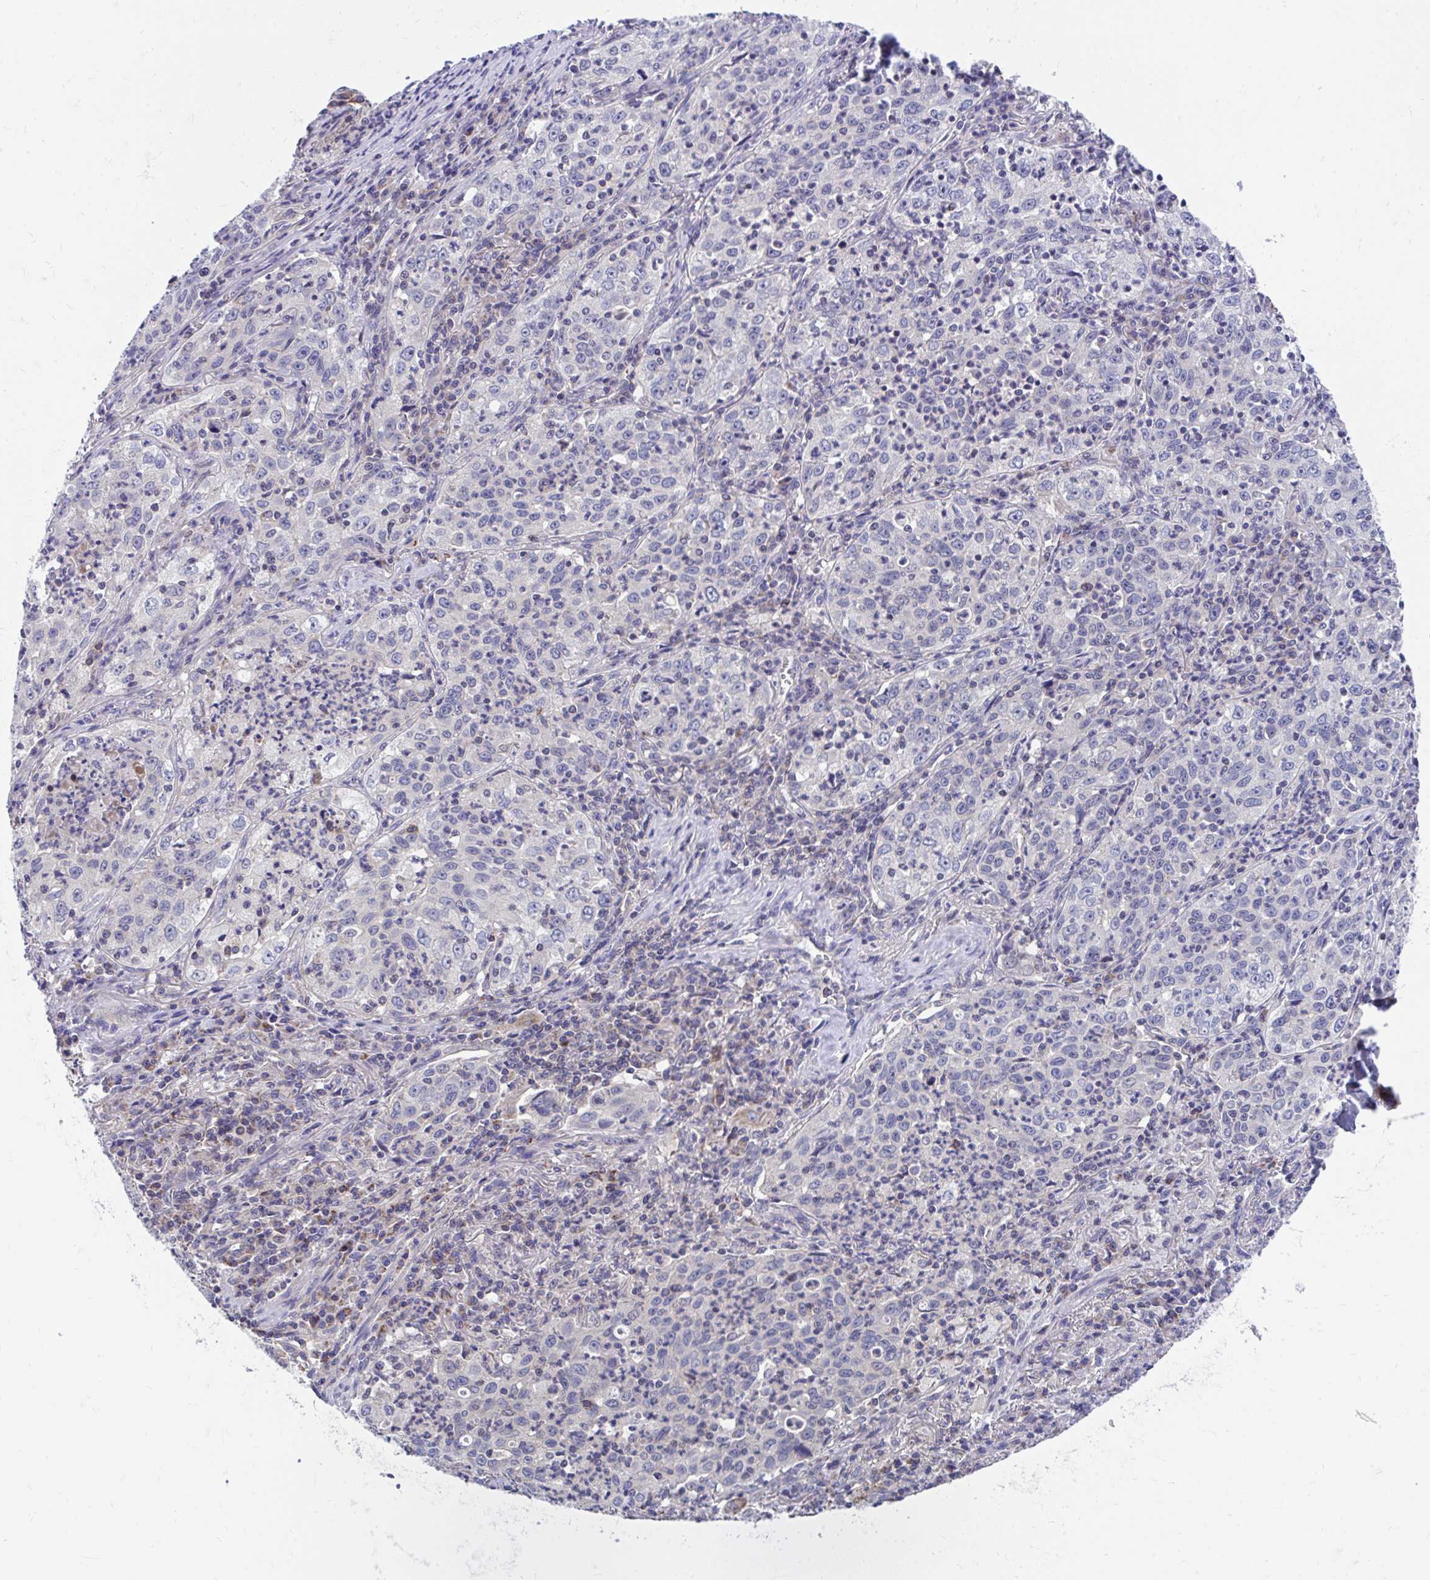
{"staining": {"intensity": "negative", "quantity": "none", "location": "none"}, "tissue": "lung cancer", "cell_type": "Tumor cells", "image_type": "cancer", "snomed": [{"axis": "morphology", "description": "Squamous cell carcinoma, NOS"}, {"axis": "topography", "description": "Lung"}], "caption": "Immunohistochemistry micrograph of neoplastic tissue: squamous cell carcinoma (lung) stained with DAB (3,3'-diaminobenzidine) displays no significant protein staining in tumor cells.", "gene": "FHIP1B", "patient": {"sex": "male", "age": 71}}